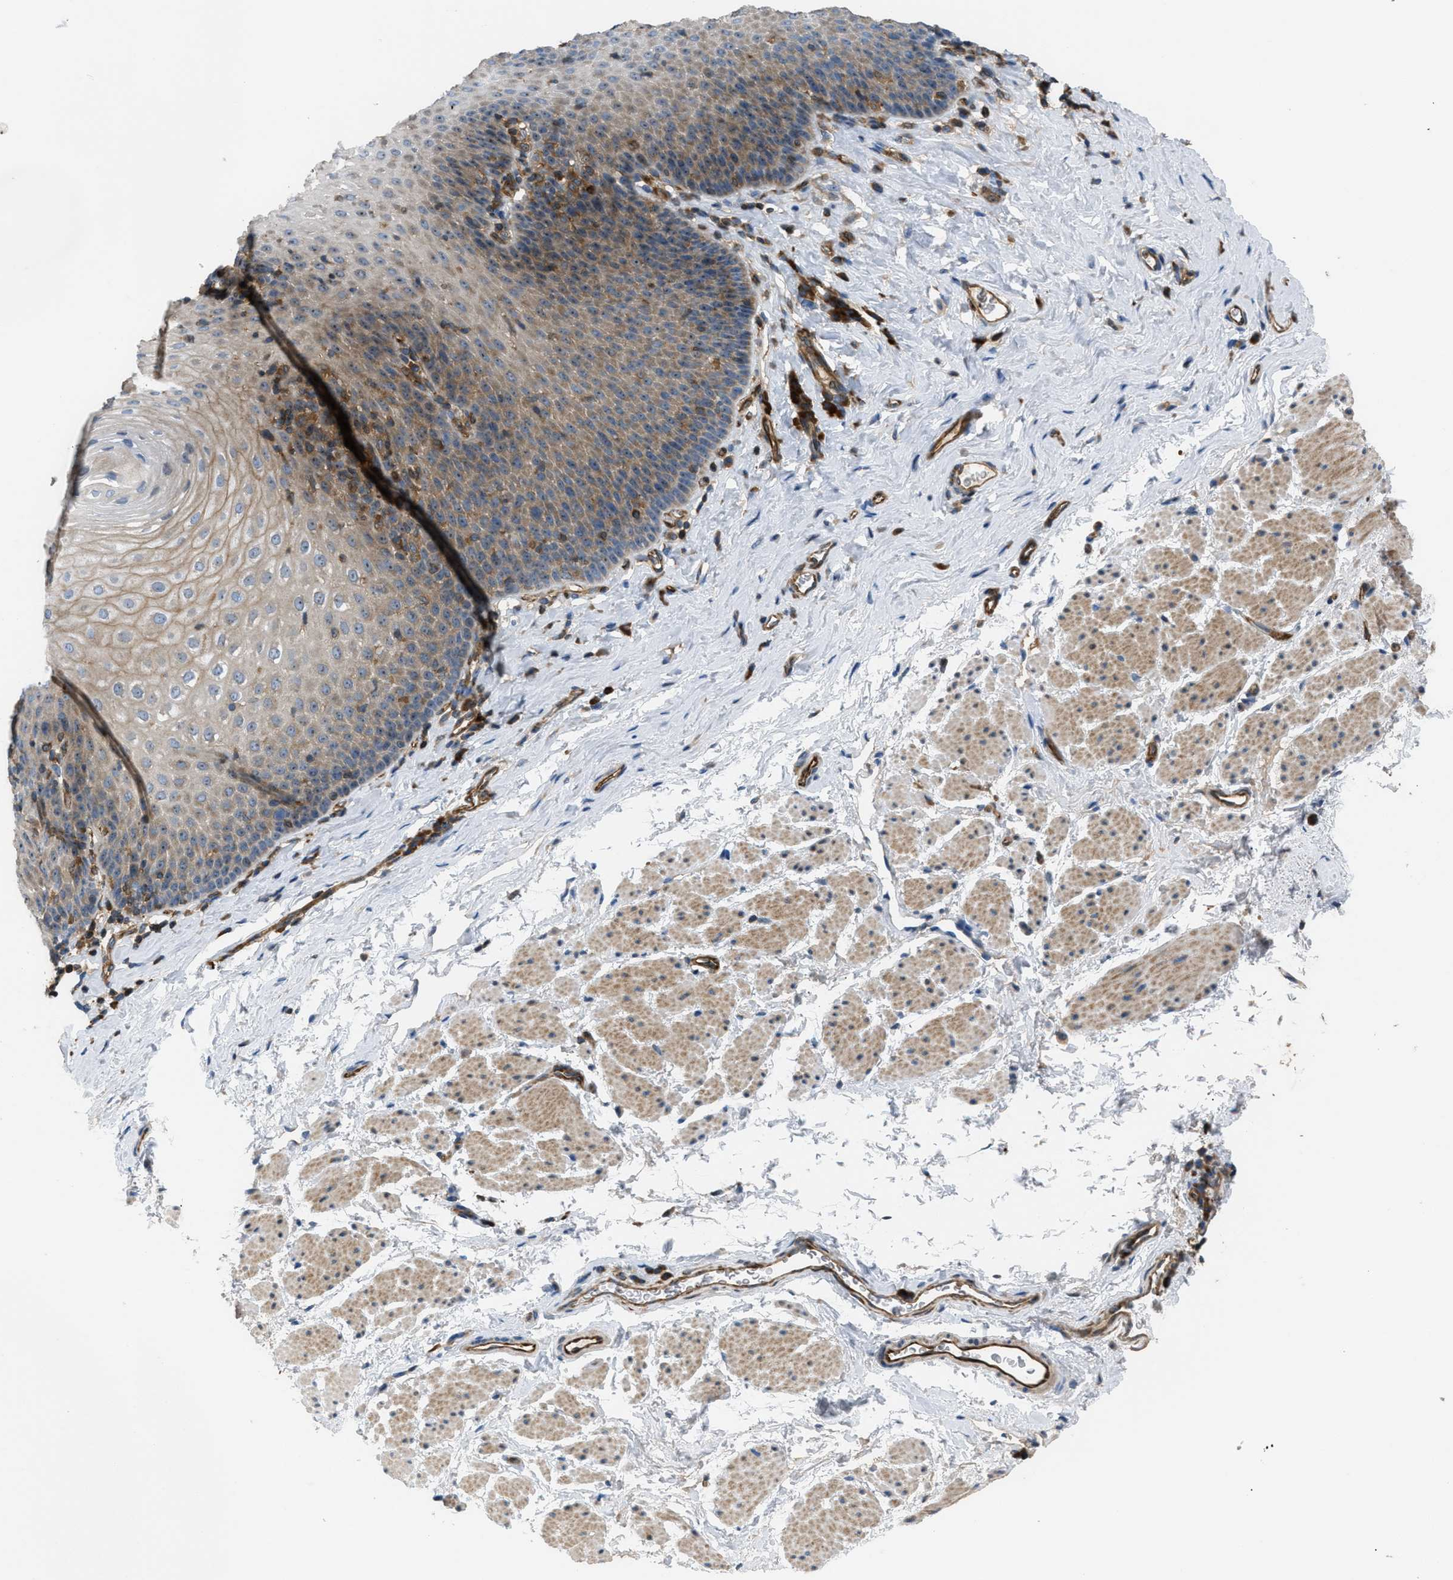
{"staining": {"intensity": "weak", "quantity": ">75%", "location": "cytoplasmic/membranous"}, "tissue": "esophagus", "cell_type": "Squamous epithelial cells", "image_type": "normal", "snomed": [{"axis": "morphology", "description": "Normal tissue, NOS"}, {"axis": "topography", "description": "Esophagus"}], "caption": "Normal esophagus shows weak cytoplasmic/membranous expression in about >75% of squamous epithelial cells, visualized by immunohistochemistry.", "gene": "ATP2A3", "patient": {"sex": "female", "age": 61}}